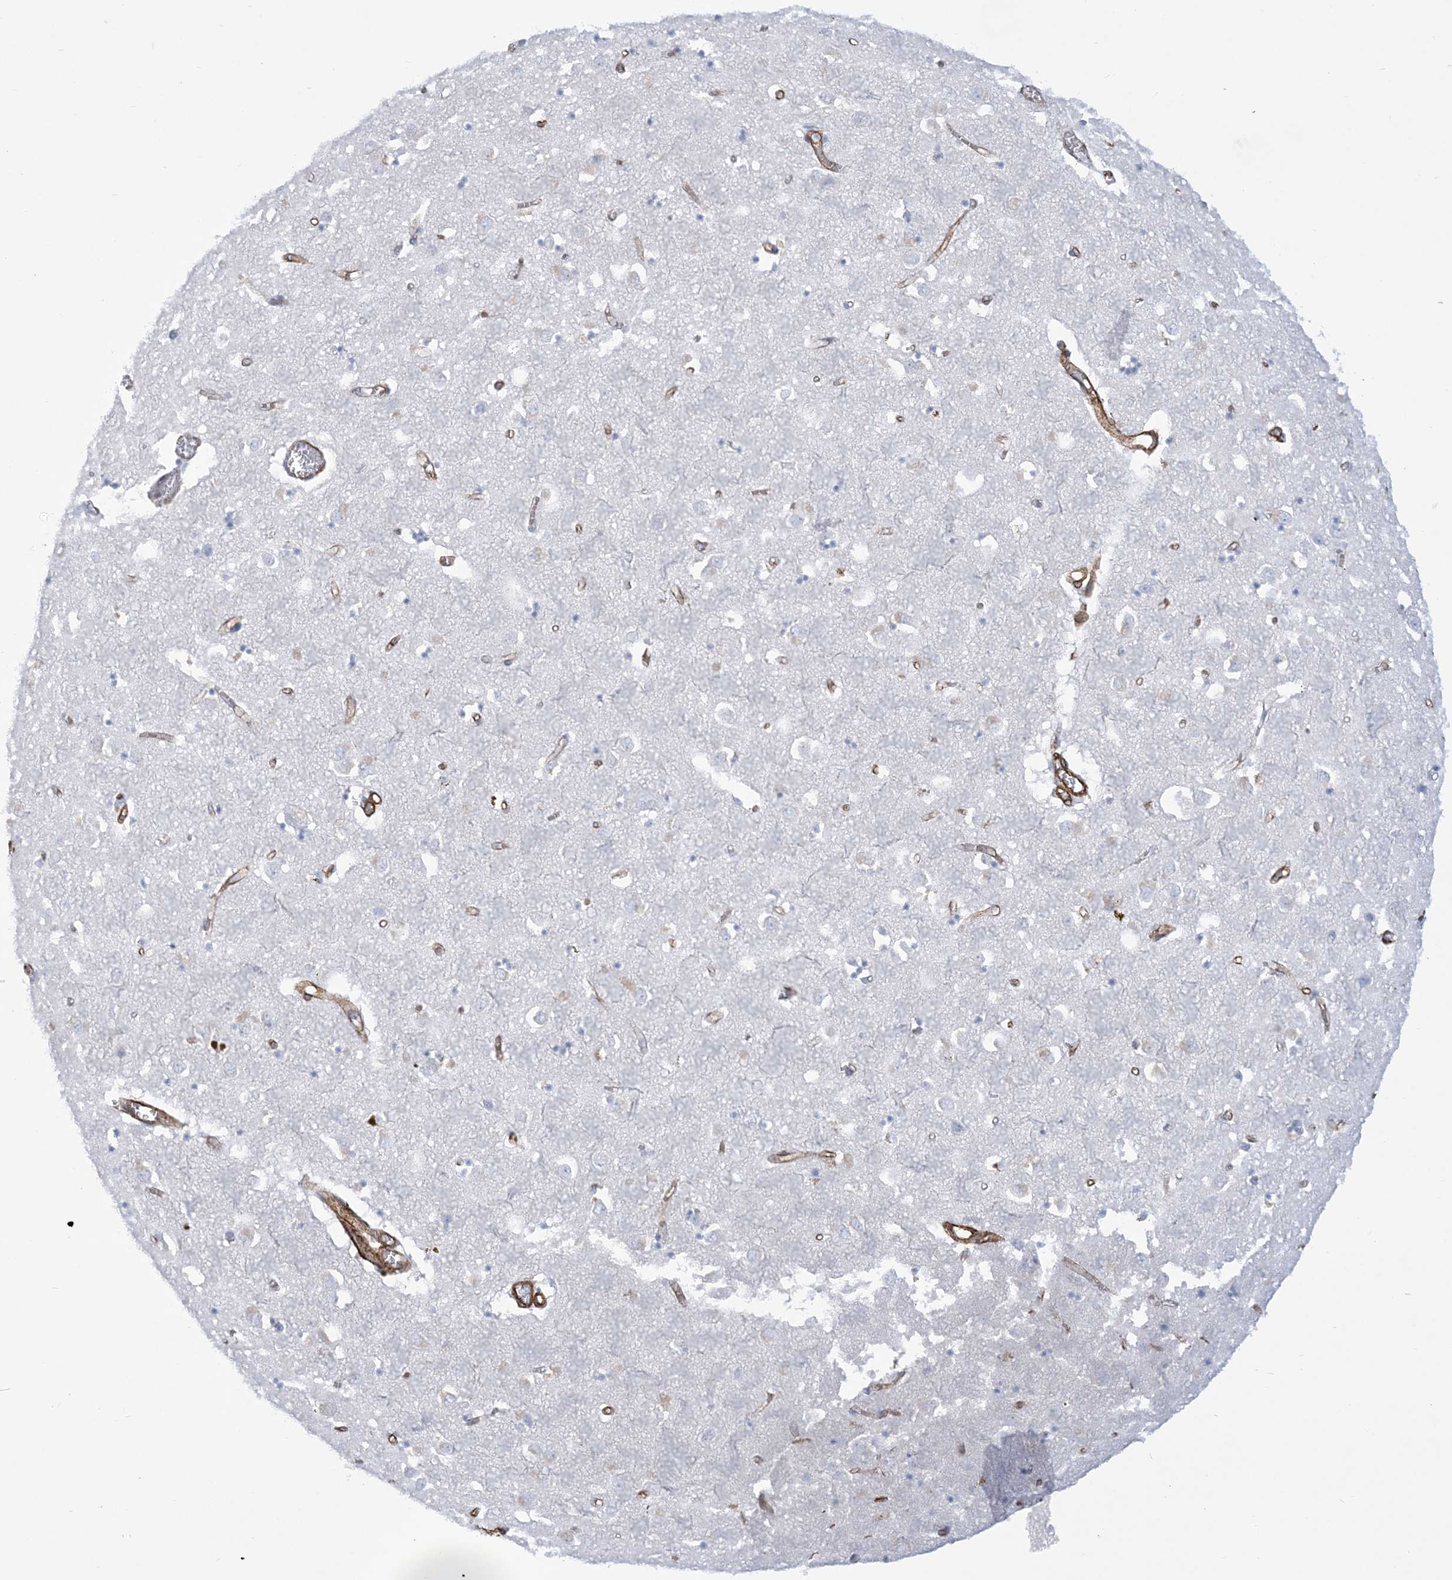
{"staining": {"intensity": "negative", "quantity": "none", "location": "none"}, "tissue": "caudate", "cell_type": "Glial cells", "image_type": "normal", "snomed": [{"axis": "morphology", "description": "Normal tissue, NOS"}, {"axis": "topography", "description": "Lateral ventricle wall"}], "caption": "Histopathology image shows no significant protein staining in glial cells of unremarkable caudate.", "gene": "B3GNT7", "patient": {"sex": "male", "age": 70}}